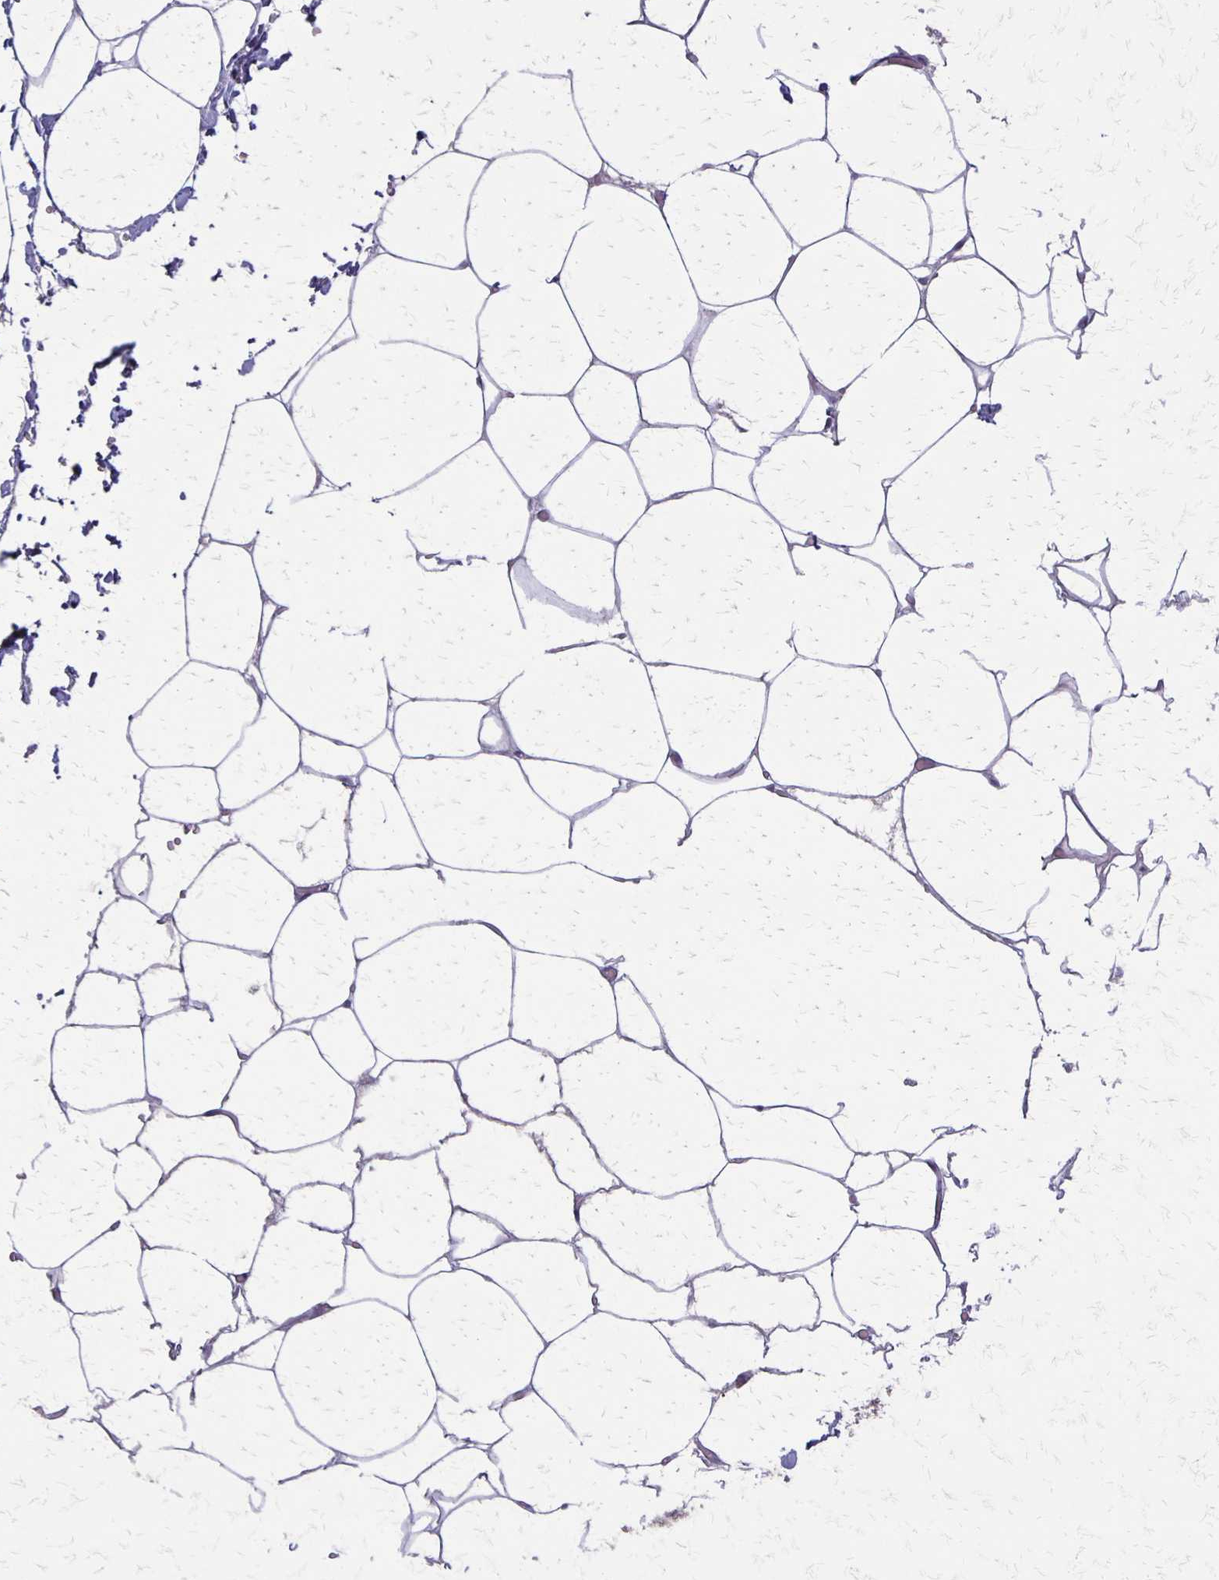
{"staining": {"intensity": "negative", "quantity": "none", "location": "none"}, "tissue": "adipose tissue", "cell_type": "Adipocytes", "image_type": "normal", "snomed": [{"axis": "morphology", "description": "Normal tissue, NOS"}, {"axis": "topography", "description": "Adipose tissue"}, {"axis": "topography", "description": "Vascular tissue"}, {"axis": "topography", "description": "Rectum"}, {"axis": "topography", "description": "Peripheral nerve tissue"}], "caption": "The immunohistochemistry (IHC) histopathology image has no significant expression in adipocytes of adipose tissue.", "gene": "SEPTIN5", "patient": {"sex": "female", "age": 69}}